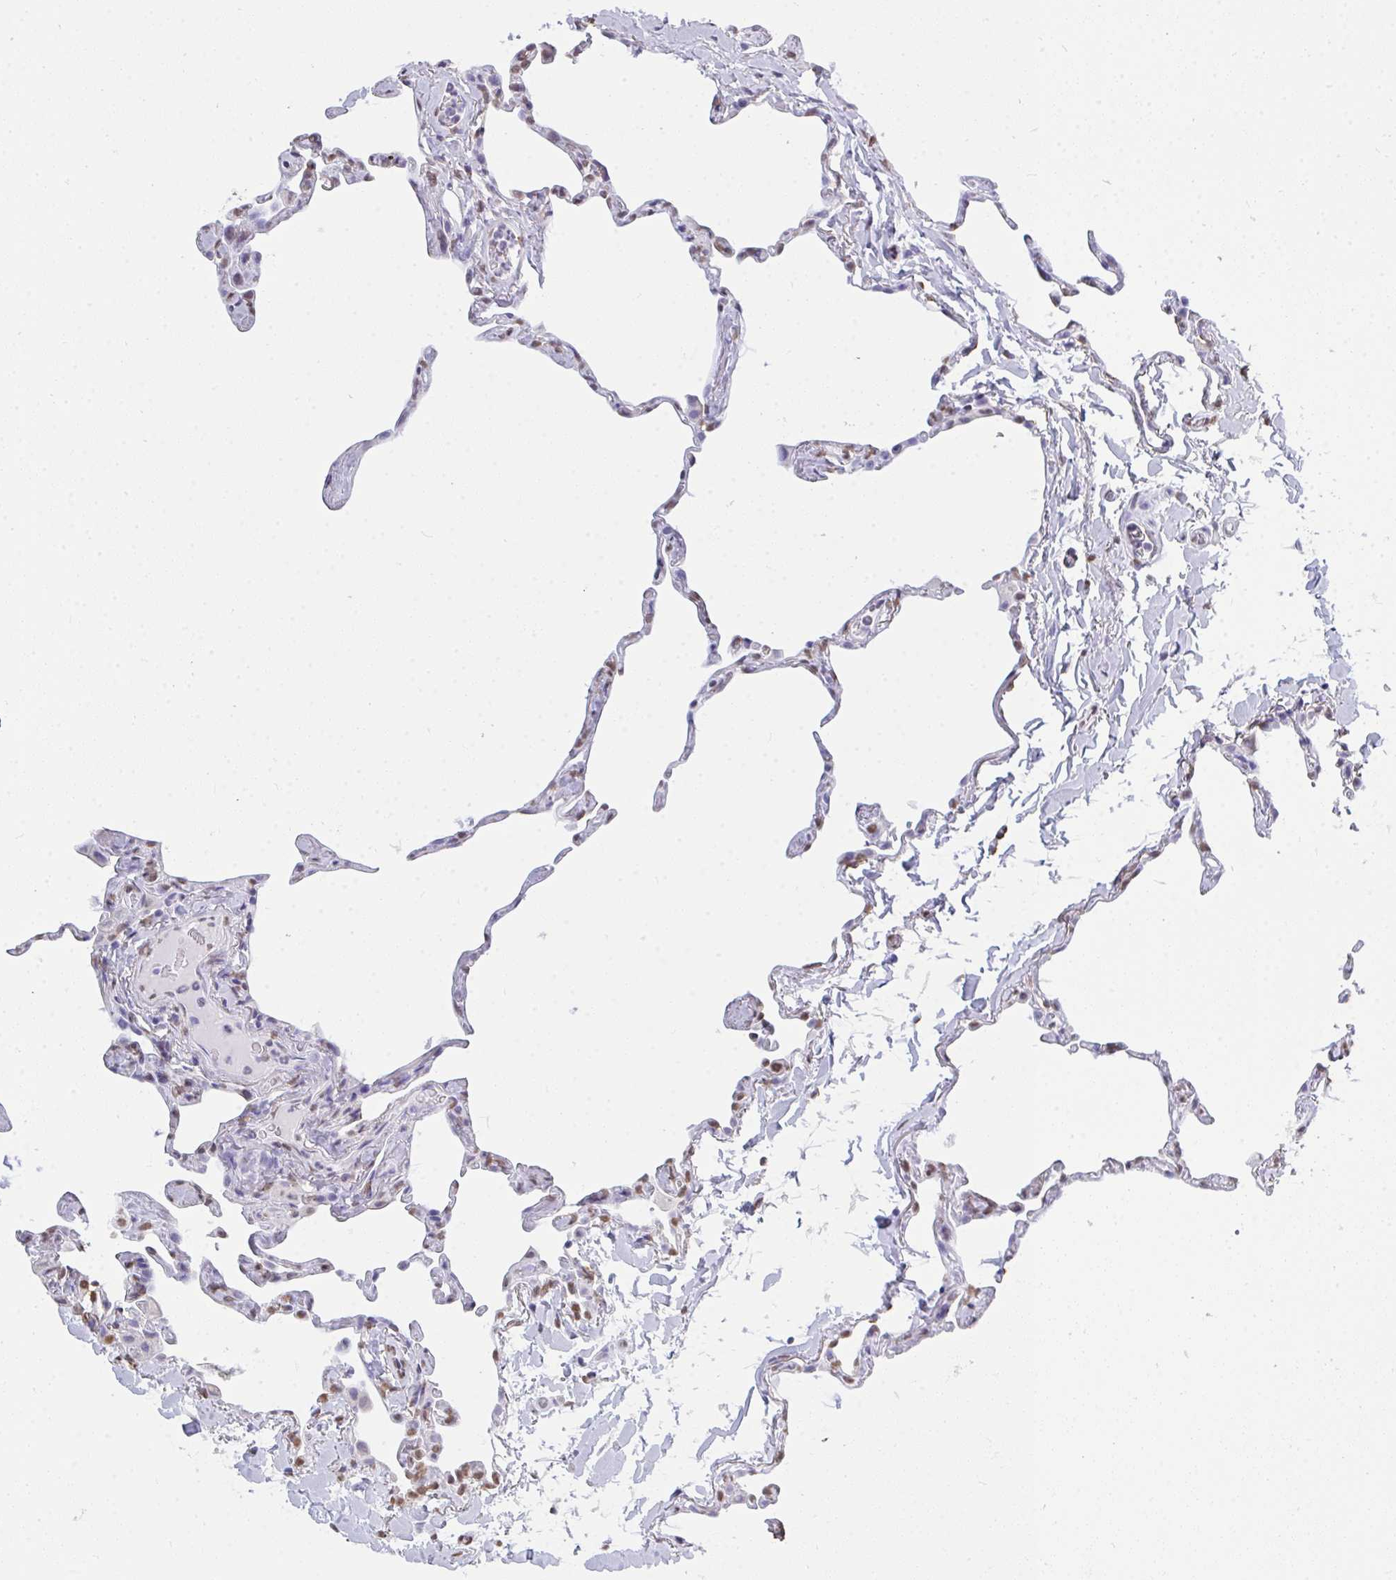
{"staining": {"intensity": "moderate", "quantity": "<25%", "location": "nuclear"}, "tissue": "lung", "cell_type": "Alveolar cells", "image_type": "normal", "snomed": [{"axis": "morphology", "description": "Normal tissue, NOS"}, {"axis": "topography", "description": "Lung"}], "caption": "Immunohistochemistry (IHC) of benign lung shows low levels of moderate nuclear staining in about <25% of alveolar cells. The protein of interest is shown in brown color, while the nuclei are stained blue.", "gene": "SEMA6B", "patient": {"sex": "male", "age": 65}}